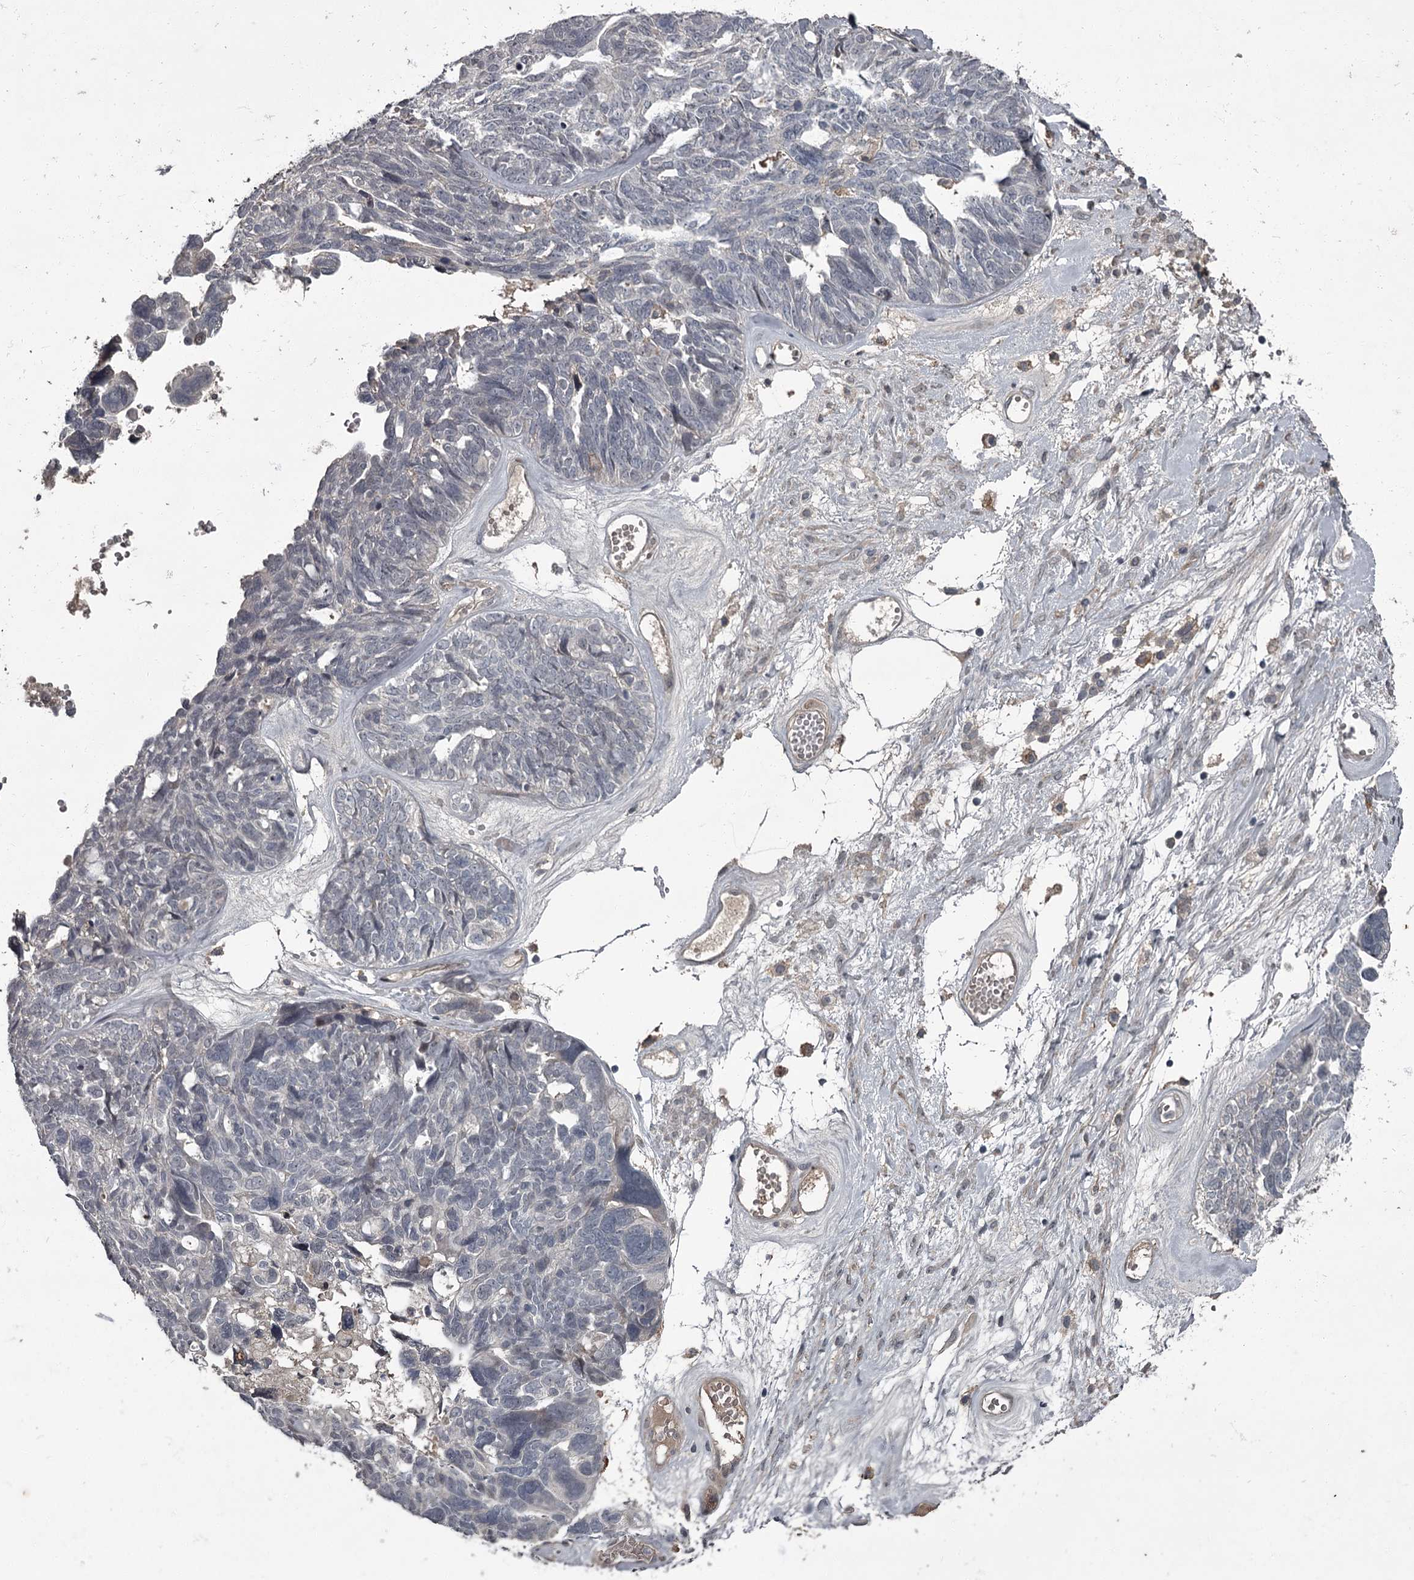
{"staining": {"intensity": "negative", "quantity": "none", "location": "none"}, "tissue": "ovarian cancer", "cell_type": "Tumor cells", "image_type": "cancer", "snomed": [{"axis": "morphology", "description": "Cystadenocarcinoma, serous, NOS"}, {"axis": "topography", "description": "Ovary"}], "caption": "The image shows no staining of tumor cells in ovarian serous cystadenocarcinoma.", "gene": "FLVCR2", "patient": {"sex": "female", "age": 79}}